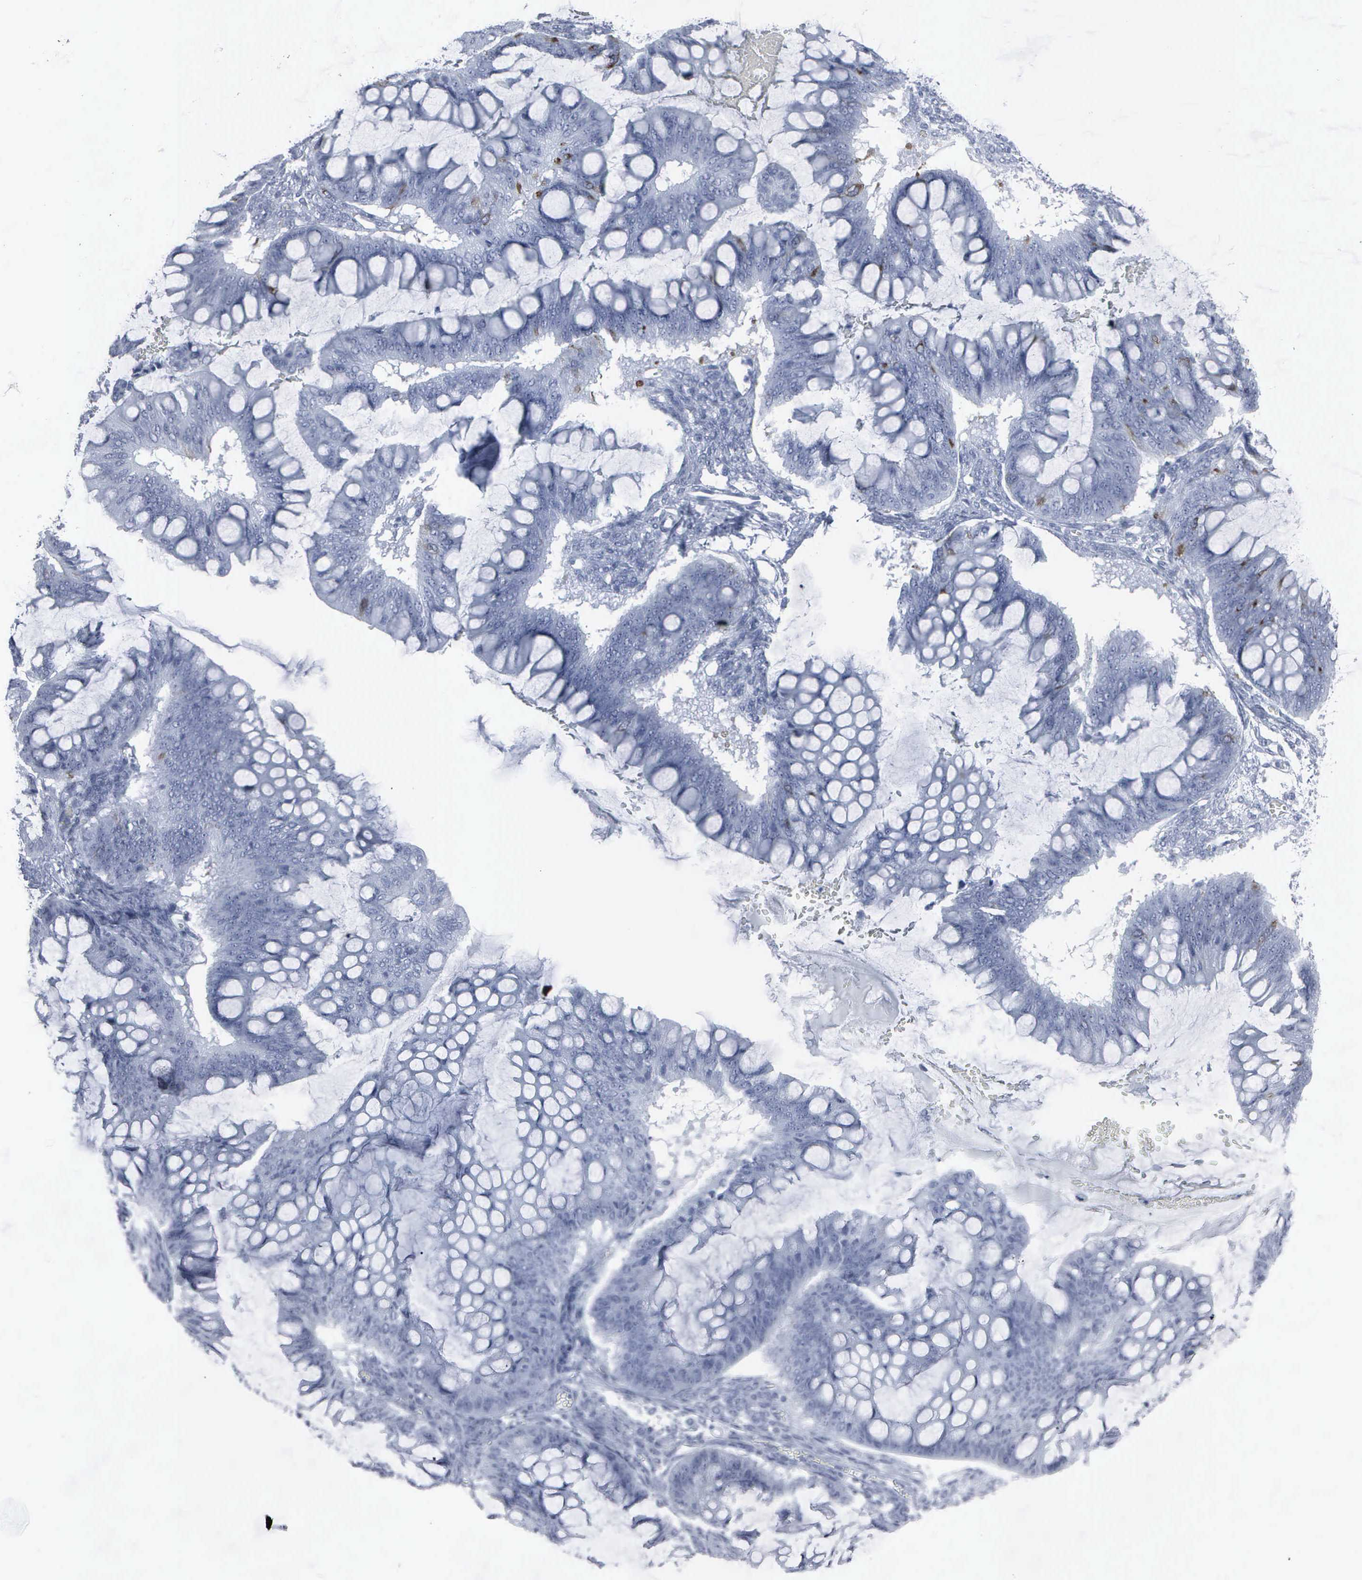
{"staining": {"intensity": "weak", "quantity": "<25%", "location": "cytoplasmic/membranous"}, "tissue": "ovarian cancer", "cell_type": "Tumor cells", "image_type": "cancer", "snomed": [{"axis": "morphology", "description": "Cystadenocarcinoma, mucinous, NOS"}, {"axis": "topography", "description": "Ovary"}], "caption": "Immunohistochemistry (IHC) image of mucinous cystadenocarcinoma (ovarian) stained for a protein (brown), which reveals no staining in tumor cells. (Brightfield microscopy of DAB immunohistochemistry (IHC) at high magnification).", "gene": "CCNB1", "patient": {"sex": "female", "age": 73}}